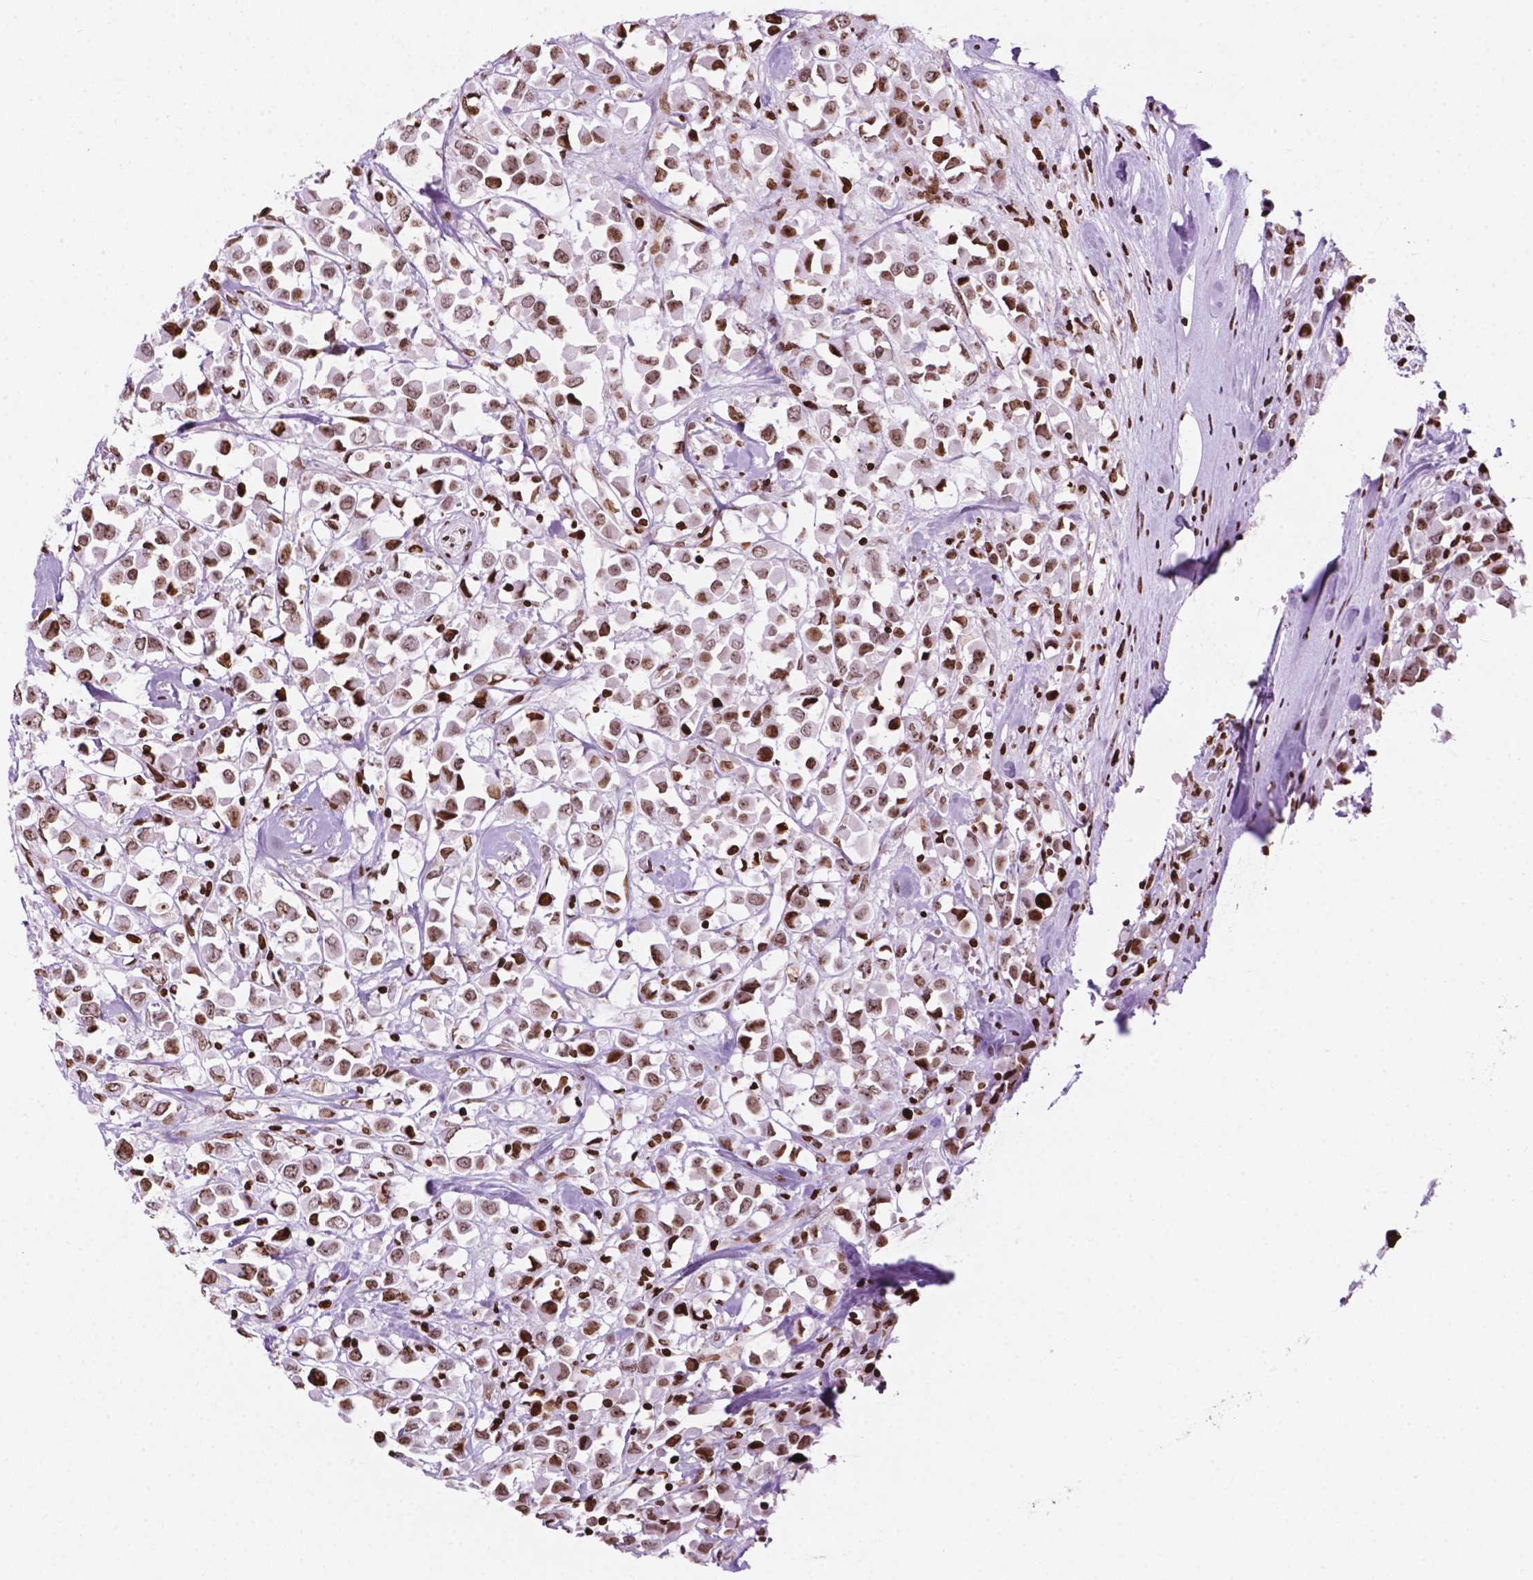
{"staining": {"intensity": "strong", "quantity": "25%-75%", "location": "nuclear"}, "tissue": "breast cancer", "cell_type": "Tumor cells", "image_type": "cancer", "snomed": [{"axis": "morphology", "description": "Duct carcinoma"}, {"axis": "topography", "description": "Breast"}], "caption": "This is an image of immunohistochemistry (IHC) staining of intraductal carcinoma (breast), which shows strong expression in the nuclear of tumor cells.", "gene": "TMEM250", "patient": {"sex": "female", "age": 61}}